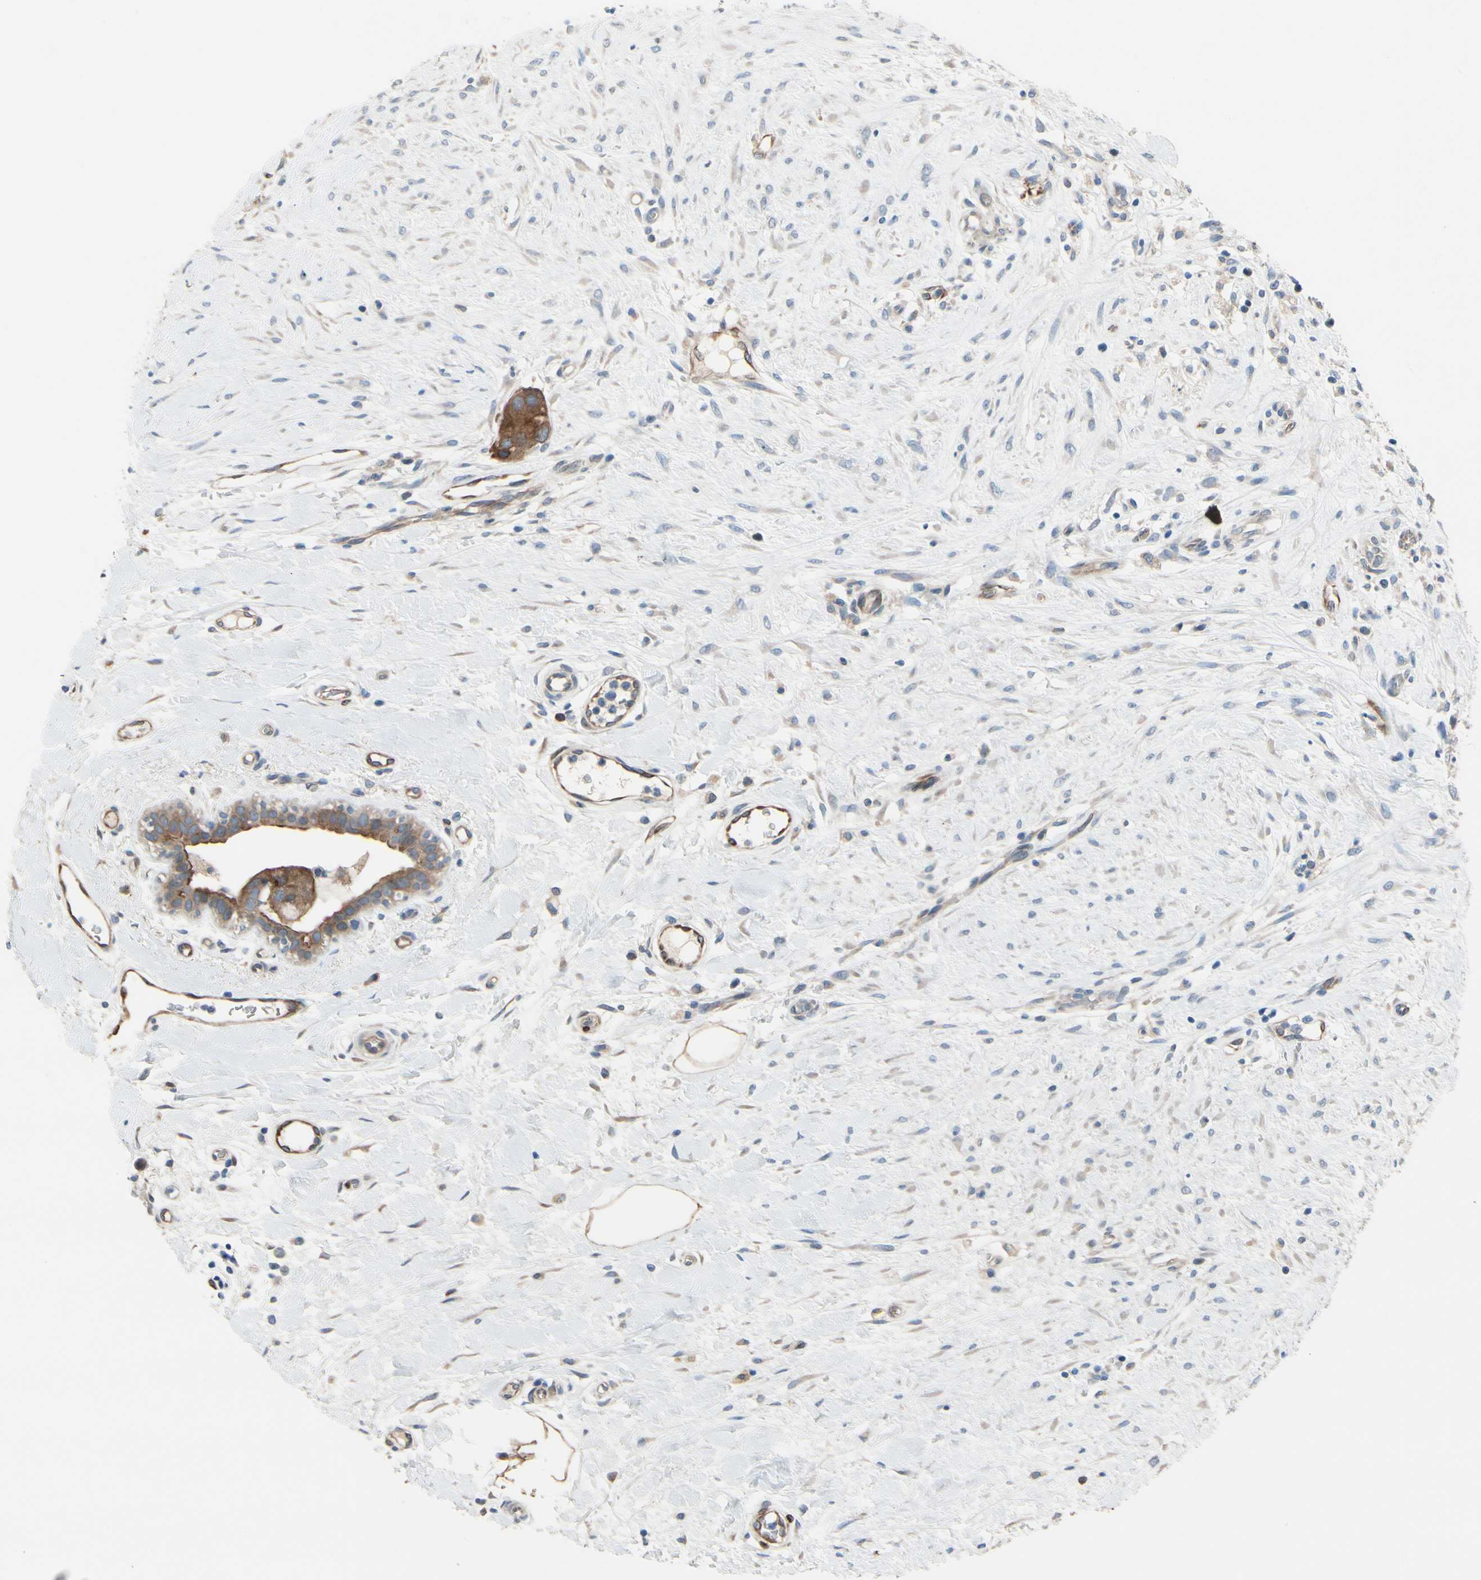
{"staining": {"intensity": "strong", "quantity": ">75%", "location": "cytoplasmic/membranous"}, "tissue": "breast cancer", "cell_type": "Tumor cells", "image_type": "cancer", "snomed": [{"axis": "morphology", "description": "Duct carcinoma"}, {"axis": "topography", "description": "Breast"}], "caption": "A high-resolution image shows immunohistochemistry staining of intraductal carcinoma (breast), which reveals strong cytoplasmic/membranous staining in about >75% of tumor cells.", "gene": "PRXL2A", "patient": {"sex": "female", "age": 40}}